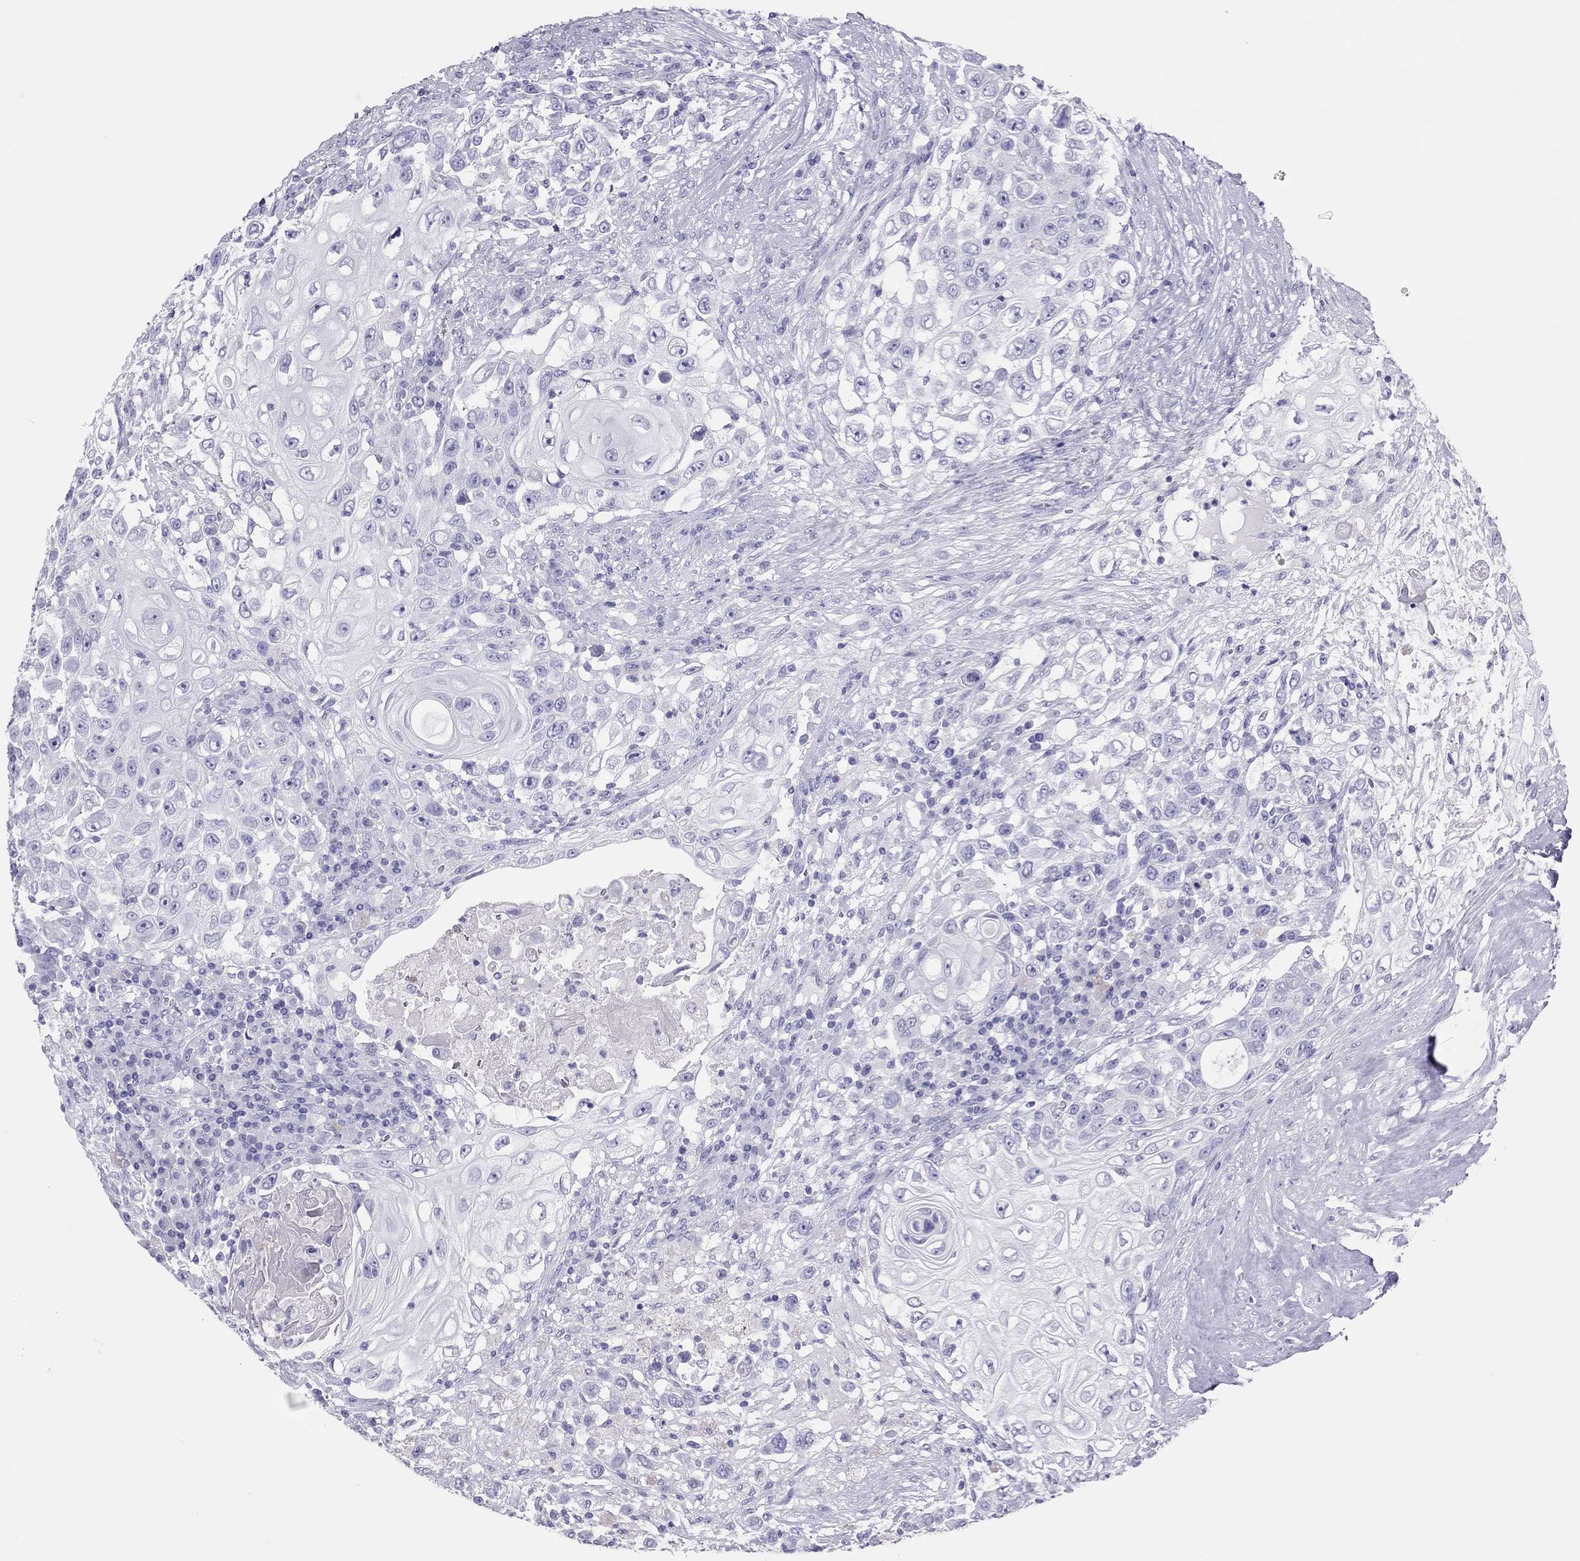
{"staining": {"intensity": "negative", "quantity": "none", "location": "none"}, "tissue": "urothelial cancer", "cell_type": "Tumor cells", "image_type": "cancer", "snomed": [{"axis": "morphology", "description": "Urothelial carcinoma, High grade"}, {"axis": "topography", "description": "Urinary bladder"}], "caption": "High magnification brightfield microscopy of urothelial cancer stained with DAB (3,3'-diaminobenzidine) (brown) and counterstained with hematoxylin (blue): tumor cells show no significant expression.", "gene": "TSHB", "patient": {"sex": "female", "age": 56}}